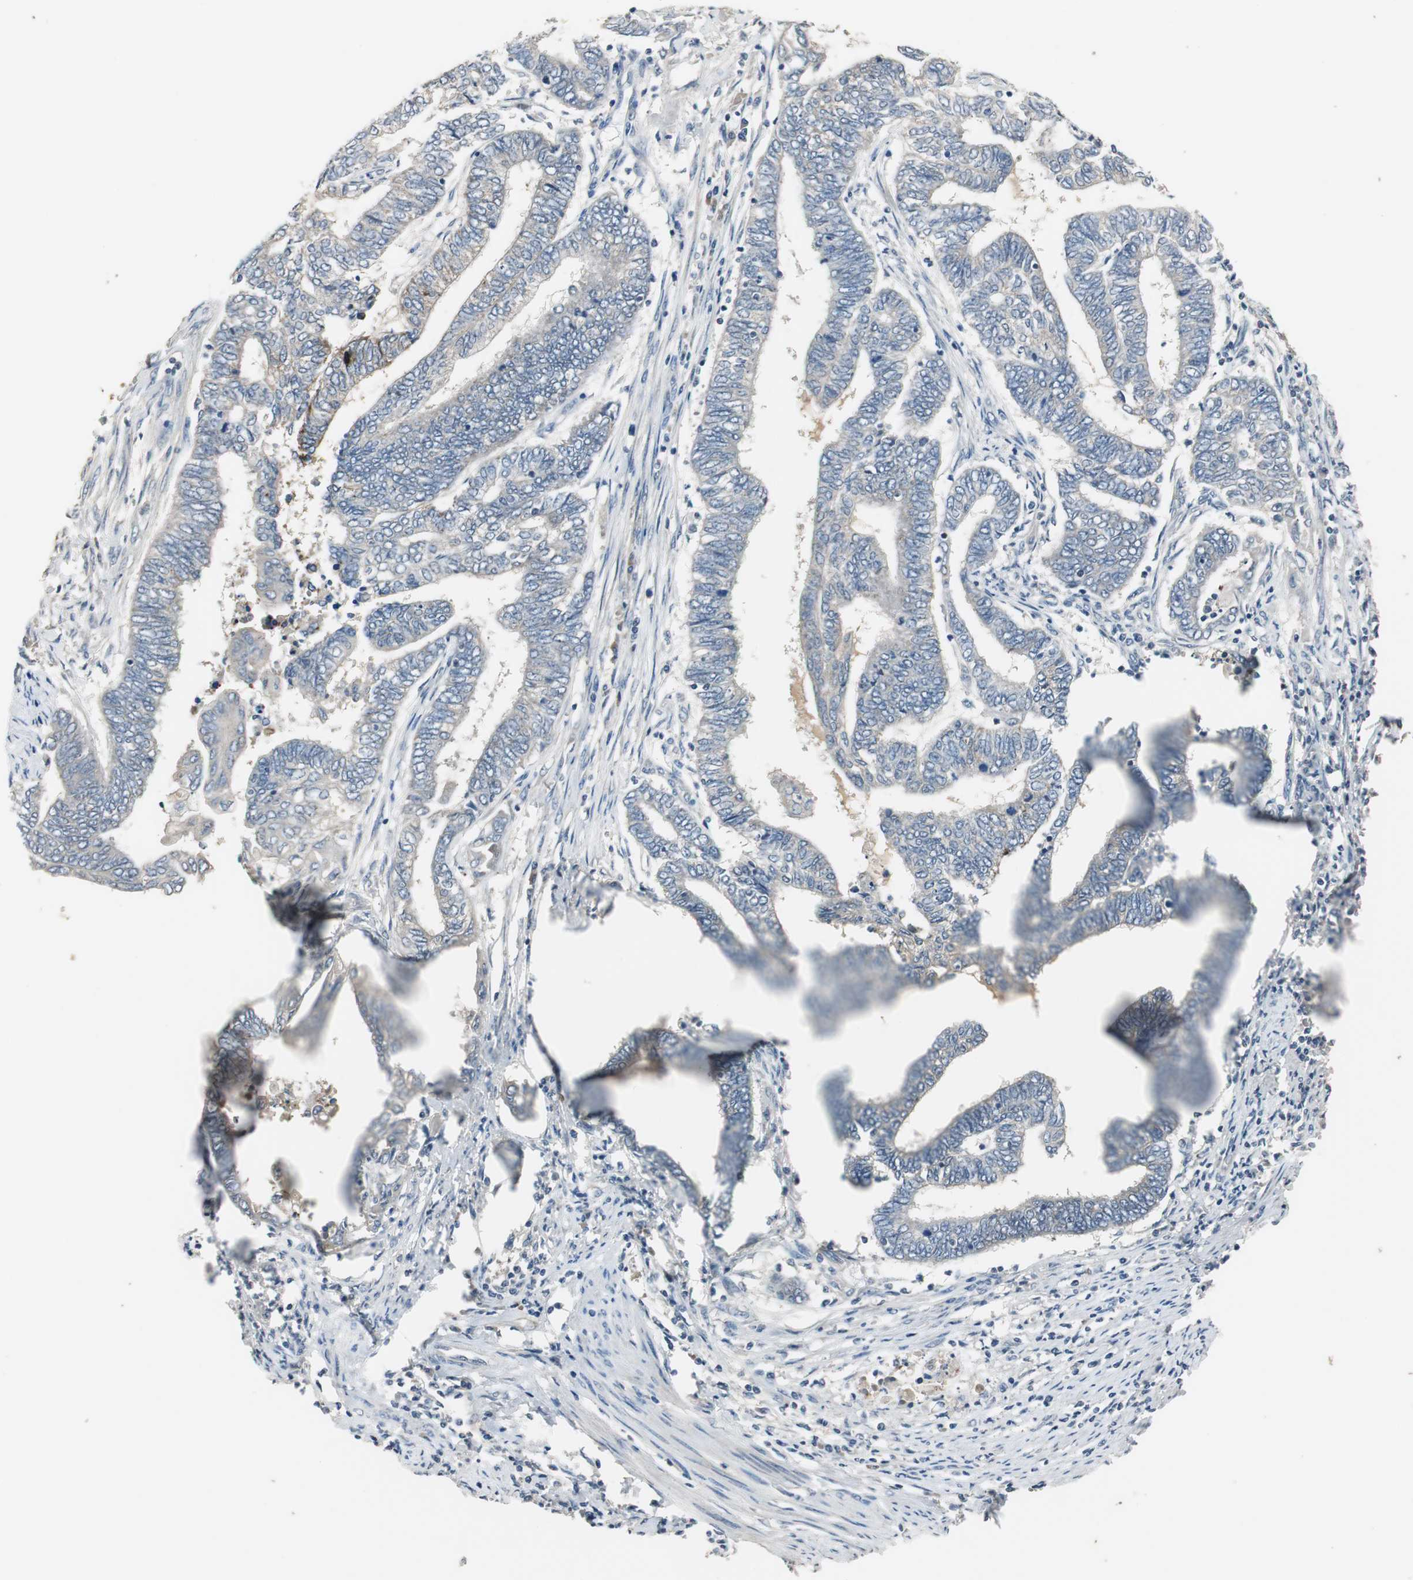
{"staining": {"intensity": "weak", "quantity": "<25%", "location": "cytoplasmic/membranous"}, "tissue": "endometrial cancer", "cell_type": "Tumor cells", "image_type": "cancer", "snomed": [{"axis": "morphology", "description": "Adenocarcinoma, NOS"}, {"axis": "topography", "description": "Uterus"}, {"axis": "topography", "description": "Endometrium"}], "caption": "There is no significant positivity in tumor cells of endometrial cancer (adenocarcinoma). (DAB IHC with hematoxylin counter stain).", "gene": "PTPRN2", "patient": {"sex": "female", "age": 70}}